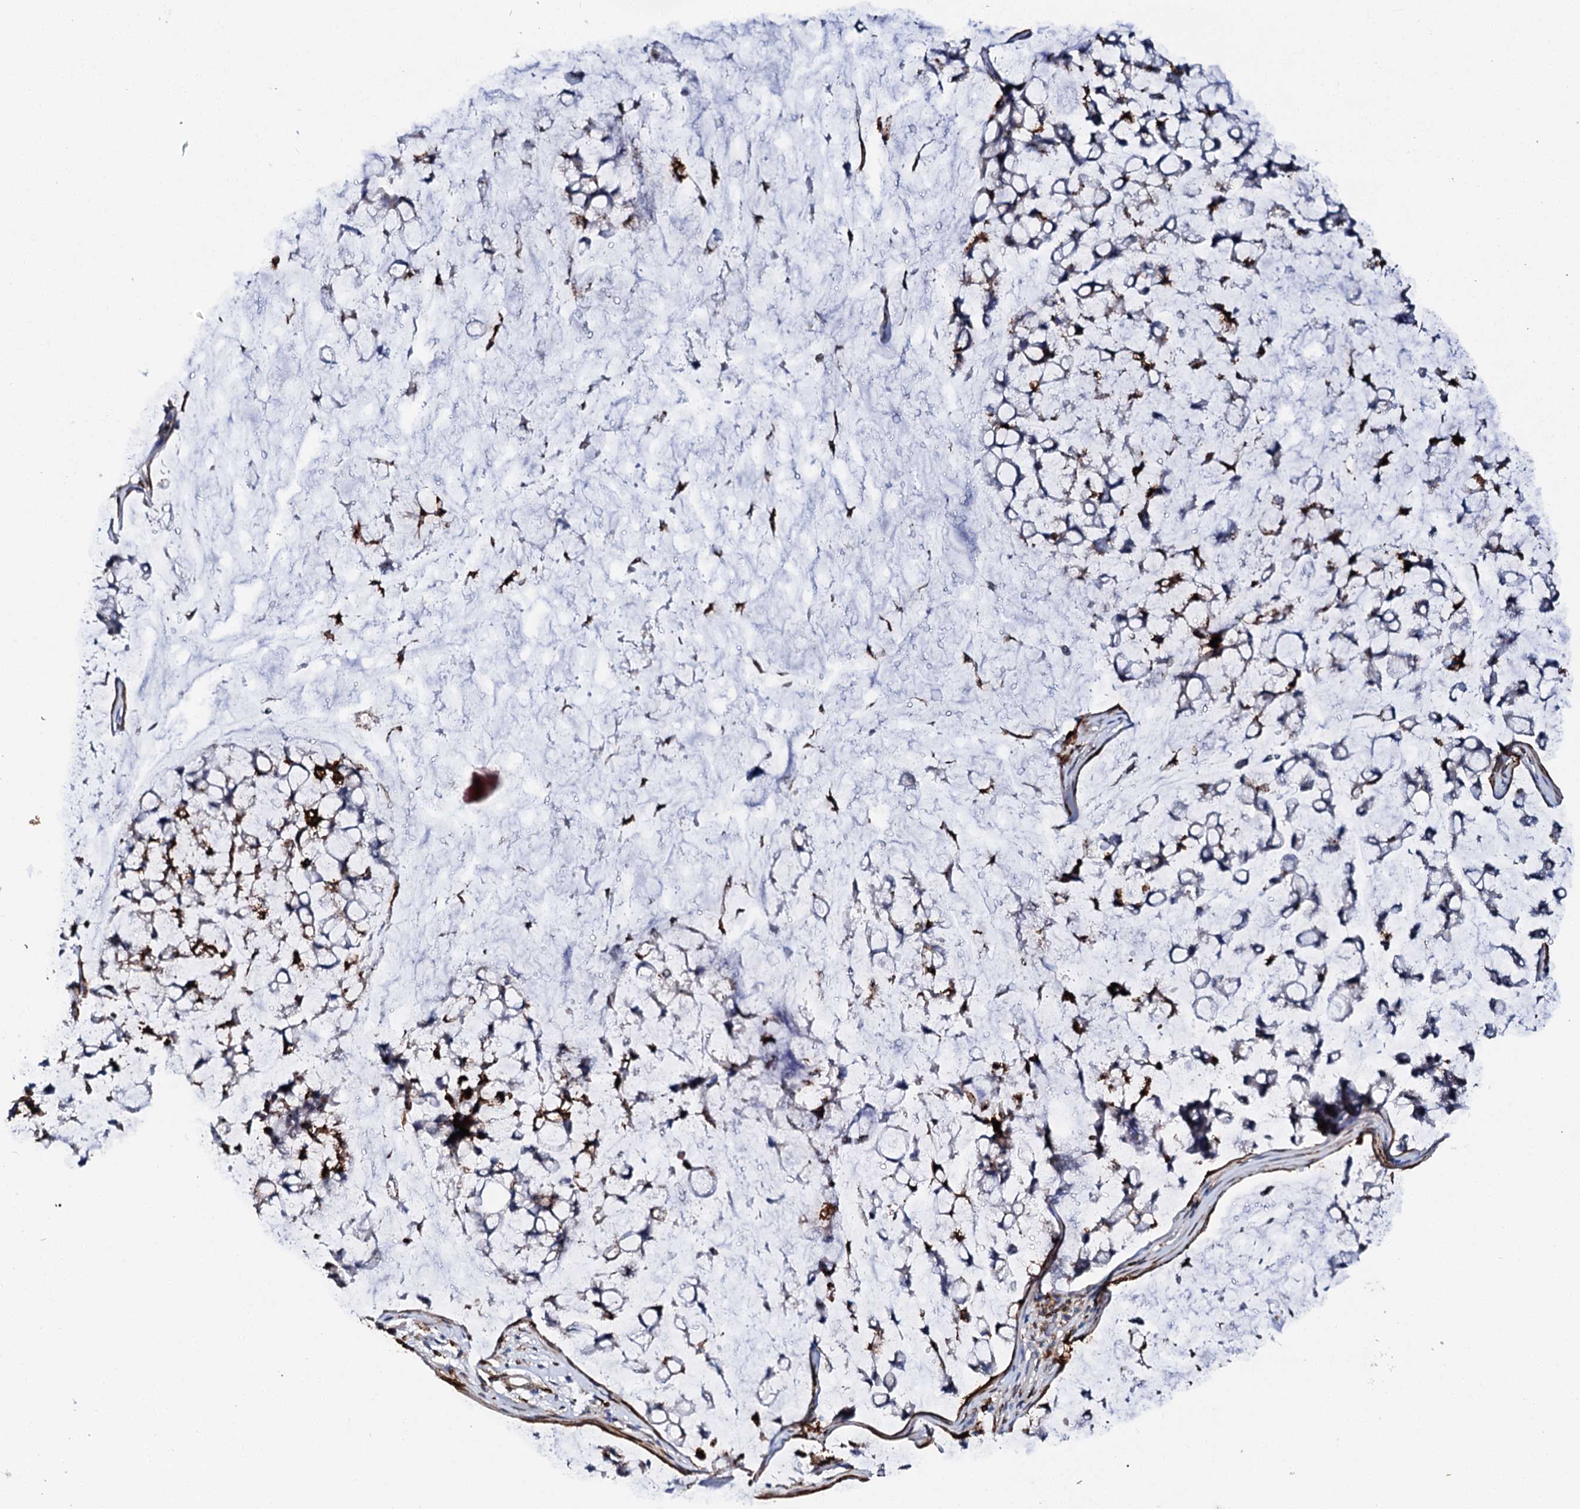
{"staining": {"intensity": "moderate", "quantity": "<25%", "location": "cytoplasmic/membranous"}, "tissue": "stomach cancer", "cell_type": "Tumor cells", "image_type": "cancer", "snomed": [{"axis": "morphology", "description": "Adenocarcinoma, NOS"}, {"axis": "topography", "description": "Stomach, lower"}], "caption": "Immunohistochemistry (DAB (3,3'-diaminobenzidine)) staining of human stomach cancer (adenocarcinoma) reveals moderate cytoplasmic/membranous protein staining in about <25% of tumor cells.", "gene": "MED13L", "patient": {"sex": "male", "age": 67}}